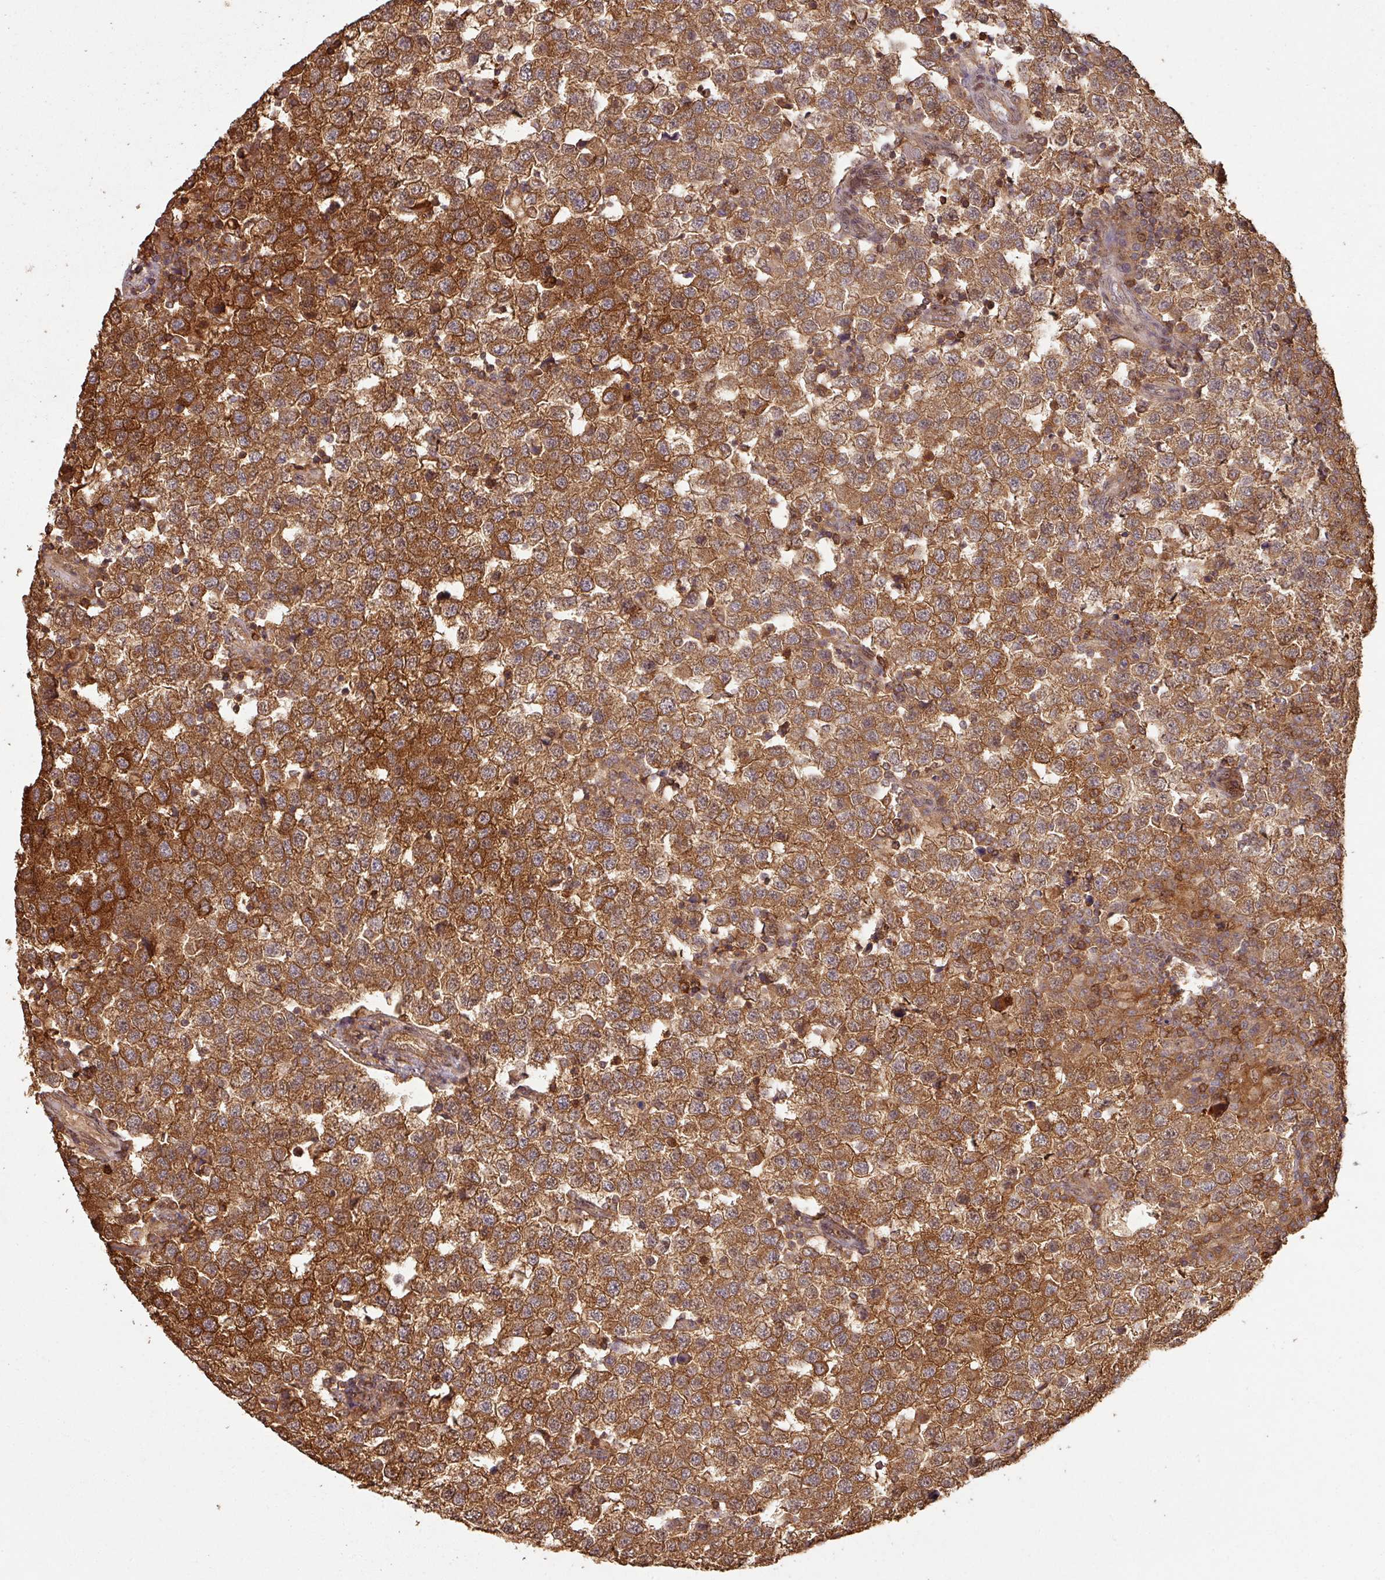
{"staining": {"intensity": "strong", "quantity": ">75%", "location": "cytoplasmic/membranous"}, "tissue": "testis cancer", "cell_type": "Tumor cells", "image_type": "cancer", "snomed": [{"axis": "morphology", "description": "Seminoma, NOS"}, {"axis": "topography", "description": "Testis"}], "caption": "Protein analysis of testis cancer (seminoma) tissue shows strong cytoplasmic/membranous positivity in about >75% of tumor cells.", "gene": "ZNF322", "patient": {"sex": "male", "age": 34}}